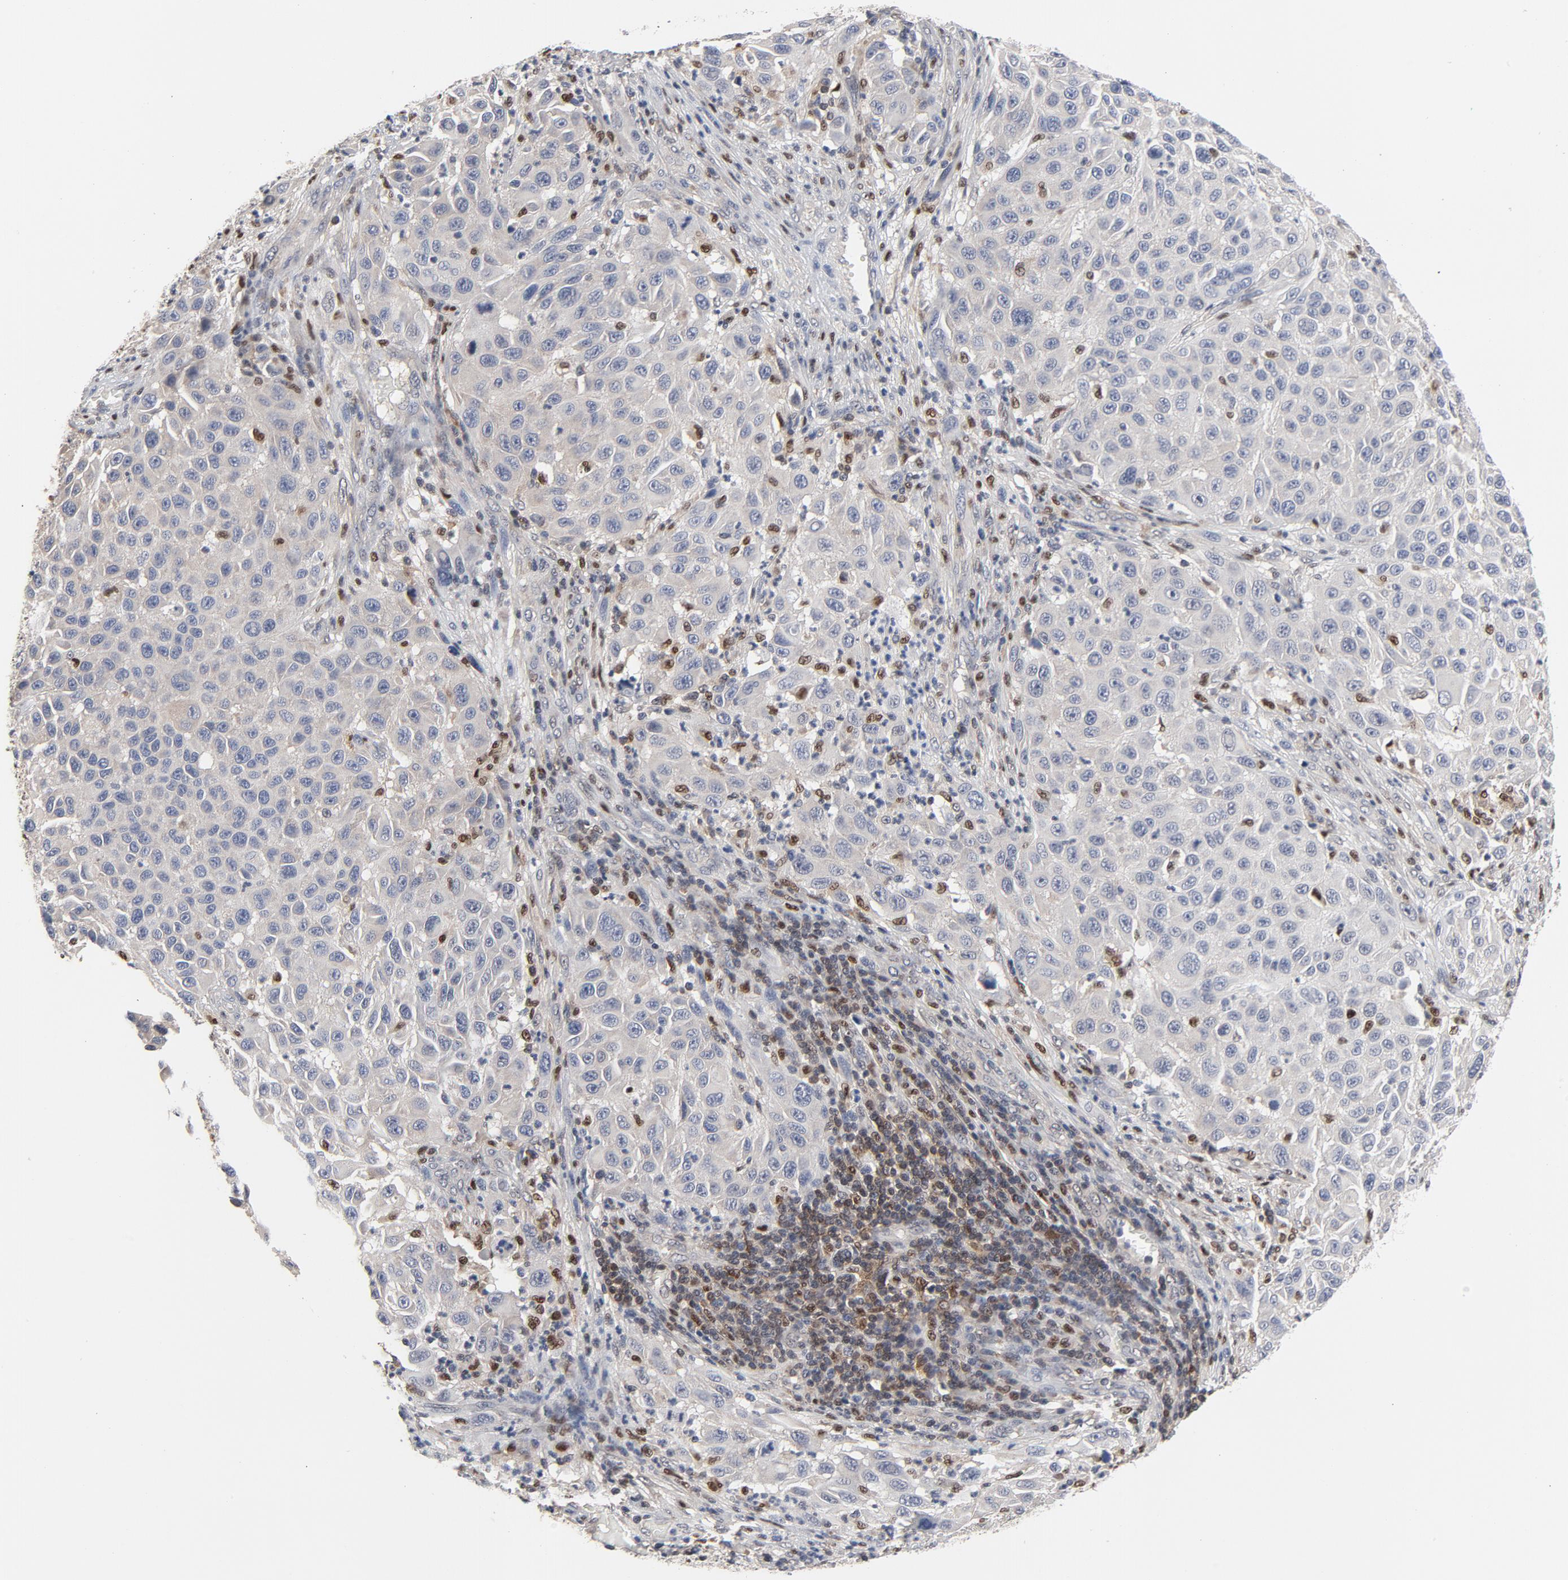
{"staining": {"intensity": "negative", "quantity": "none", "location": "none"}, "tissue": "melanoma", "cell_type": "Tumor cells", "image_type": "cancer", "snomed": [{"axis": "morphology", "description": "Malignant melanoma, Metastatic site"}, {"axis": "topography", "description": "Lymph node"}], "caption": "Image shows no protein expression in tumor cells of malignant melanoma (metastatic site) tissue.", "gene": "NFKB1", "patient": {"sex": "male", "age": 61}}